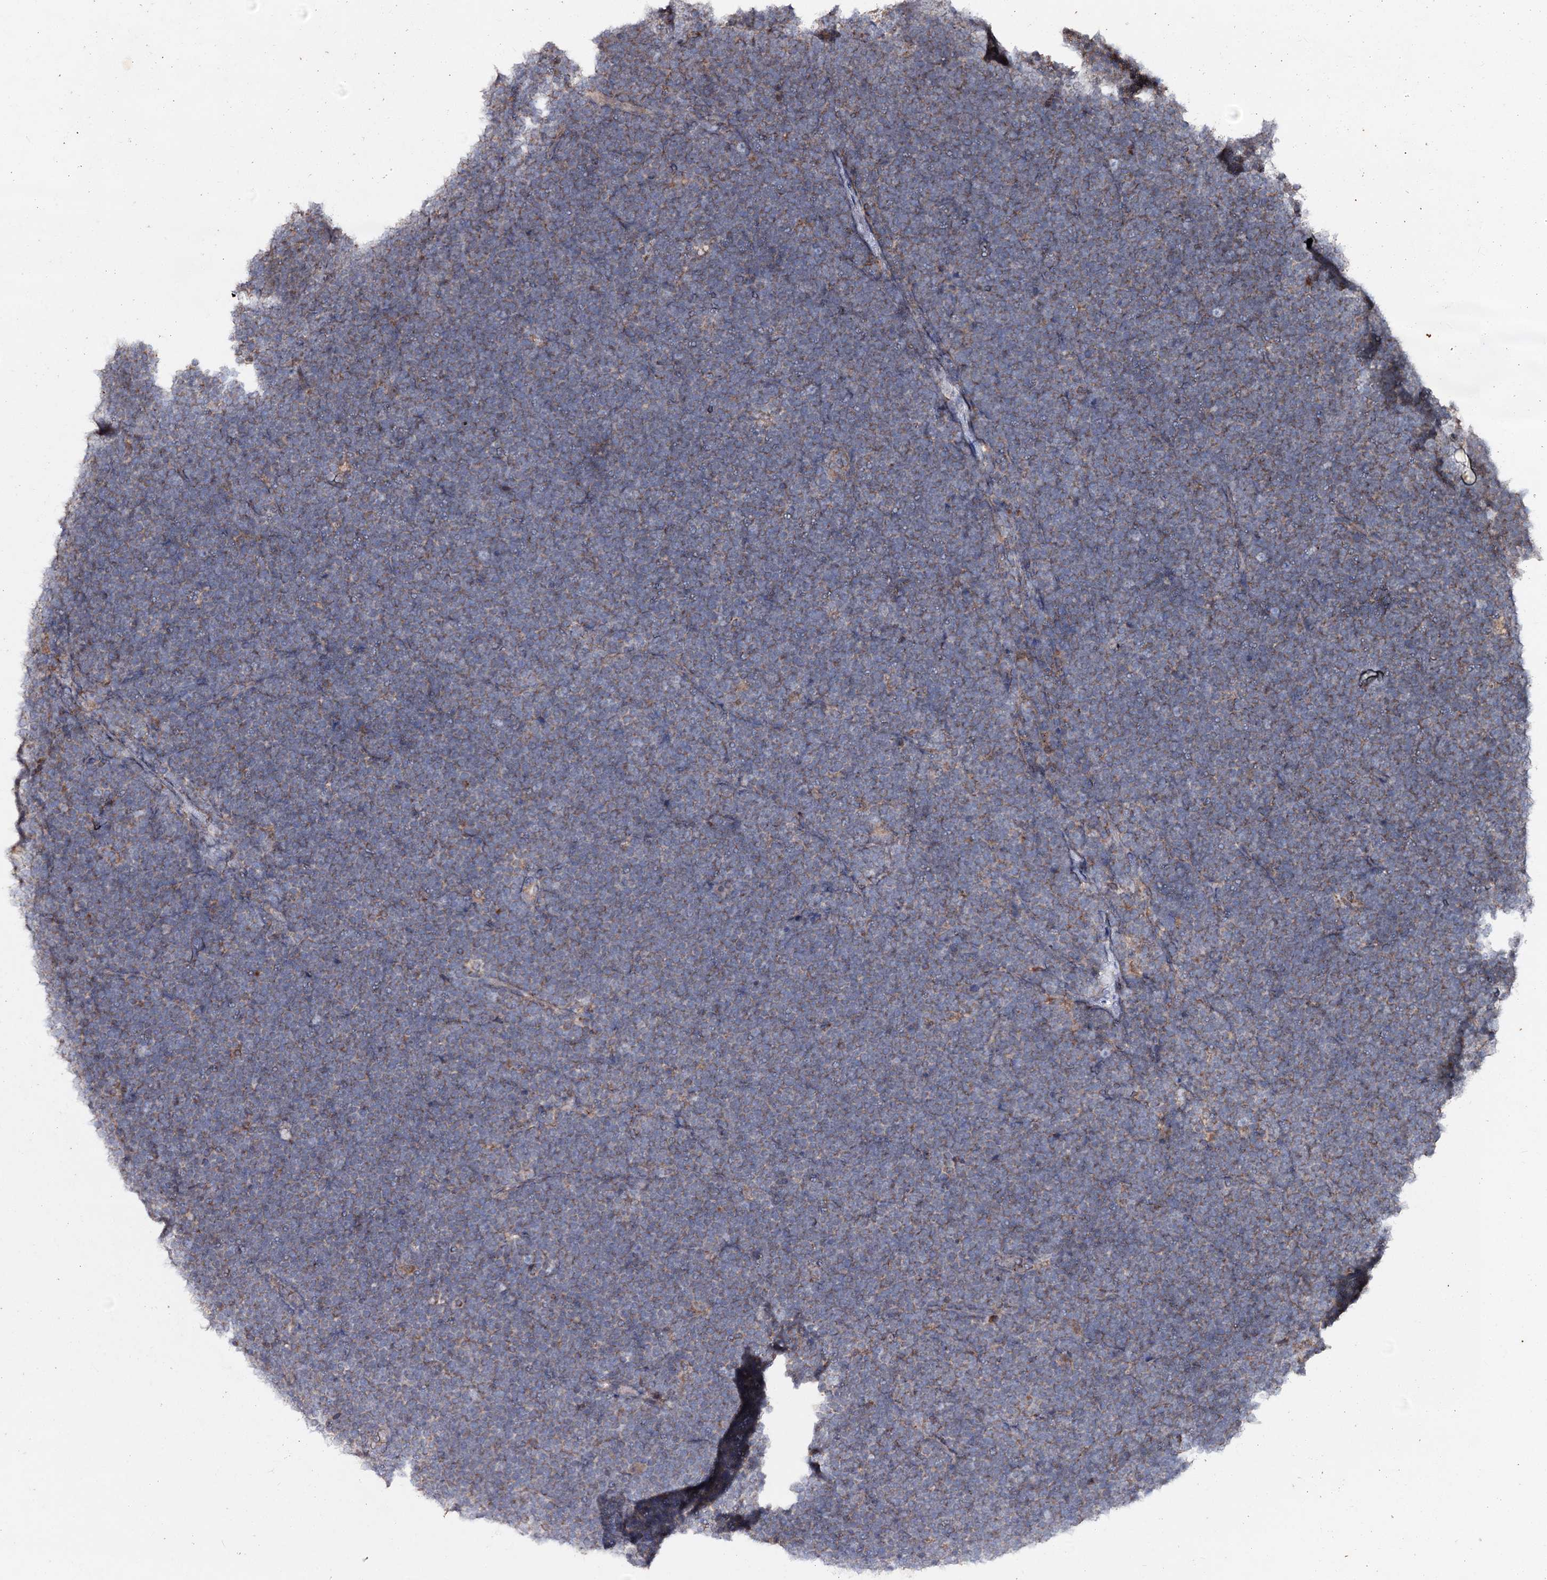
{"staining": {"intensity": "weak", "quantity": ">75%", "location": "cytoplasmic/membranous"}, "tissue": "lymphoma", "cell_type": "Tumor cells", "image_type": "cancer", "snomed": [{"axis": "morphology", "description": "Malignant lymphoma, non-Hodgkin's type, High grade"}, {"axis": "topography", "description": "Lymph node"}], "caption": "There is low levels of weak cytoplasmic/membranous positivity in tumor cells of lymphoma, as demonstrated by immunohistochemical staining (brown color).", "gene": "MINDY3", "patient": {"sex": "male", "age": 13}}